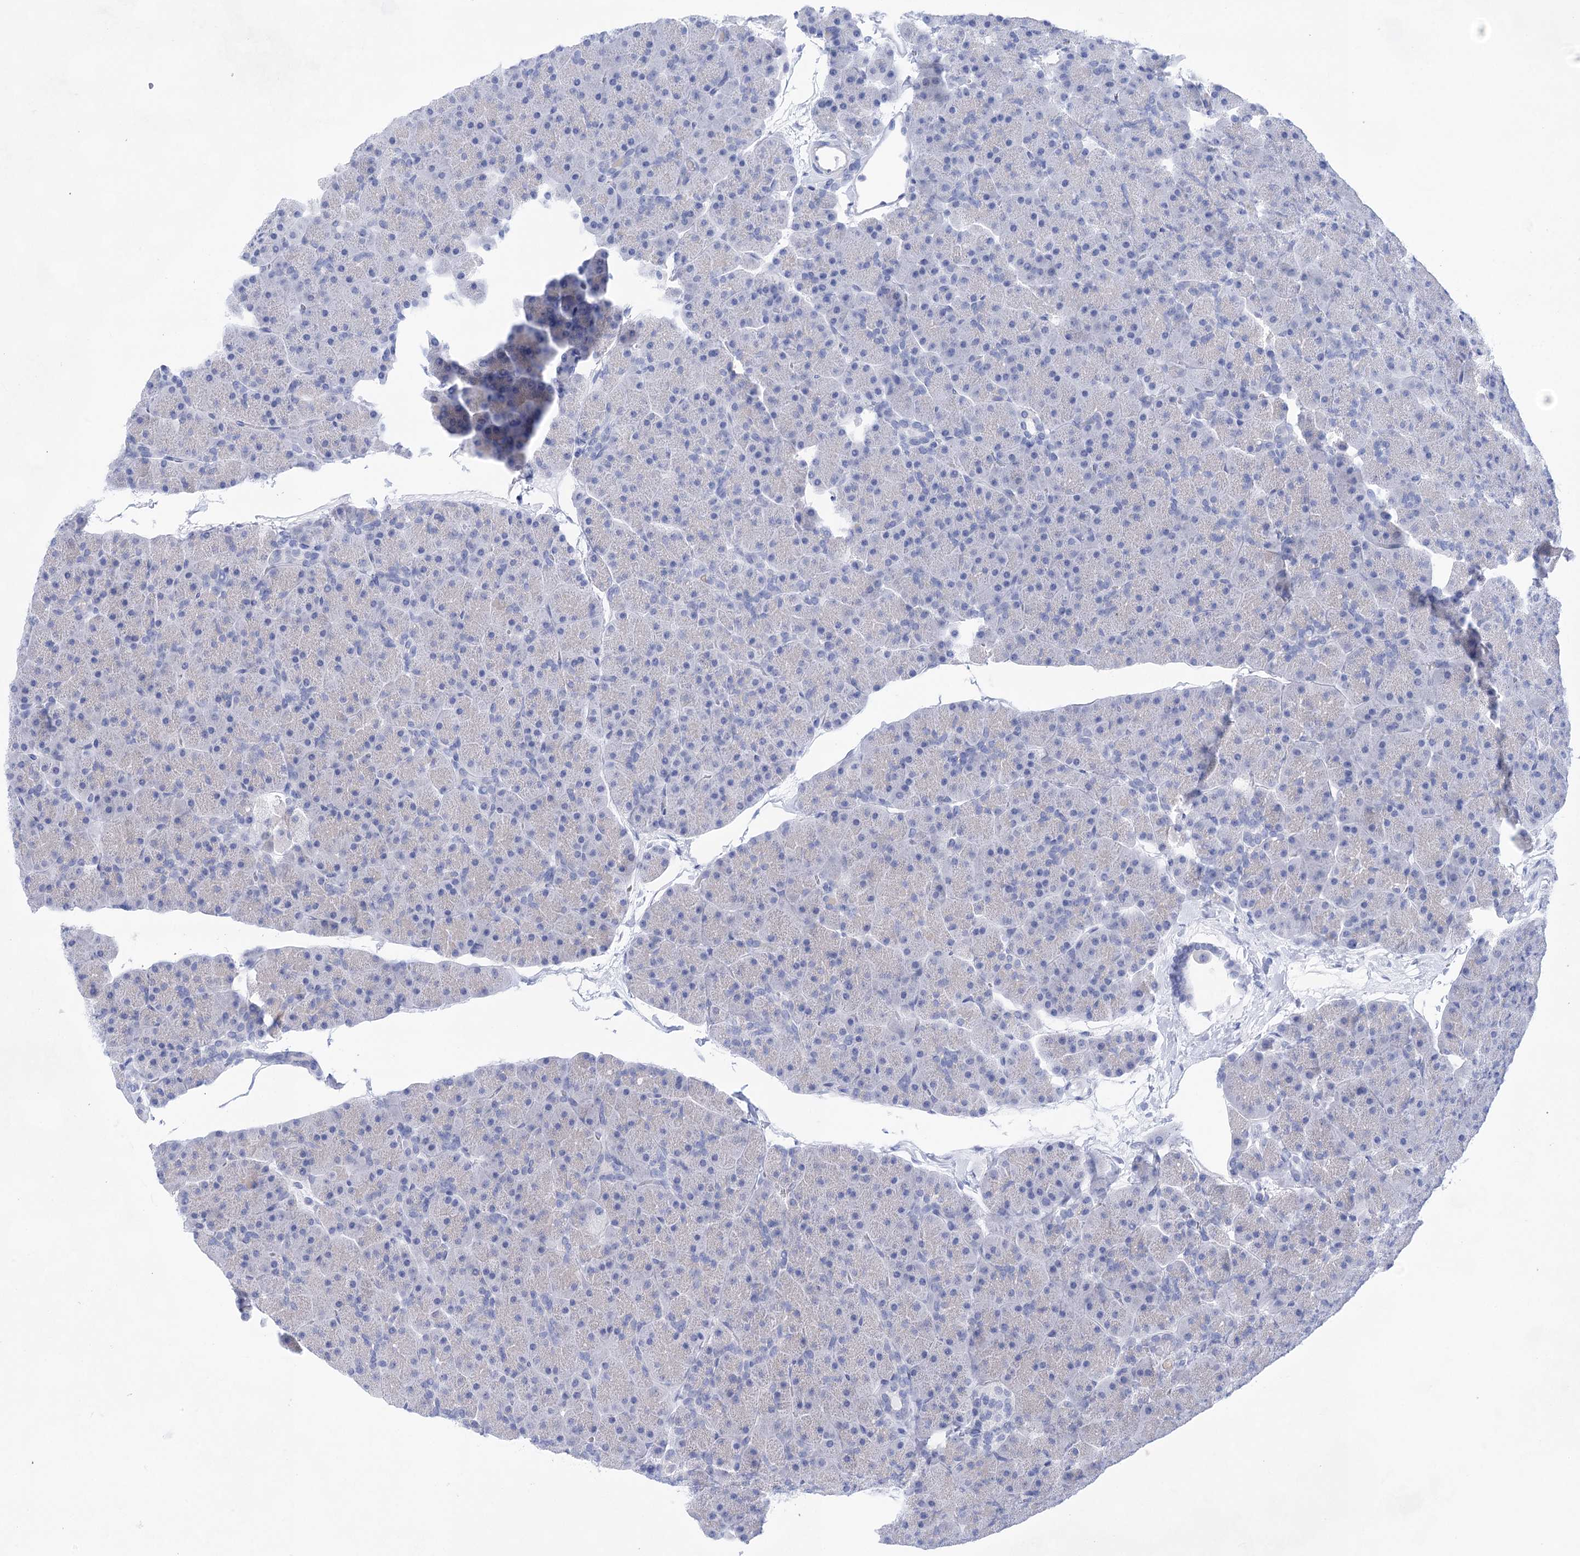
{"staining": {"intensity": "negative", "quantity": "none", "location": "none"}, "tissue": "pancreas", "cell_type": "Exocrine glandular cells", "image_type": "normal", "snomed": [{"axis": "morphology", "description": "Normal tissue, NOS"}, {"axis": "topography", "description": "Pancreas"}], "caption": "Human pancreas stained for a protein using IHC exhibits no staining in exocrine glandular cells.", "gene": "LALBA", "patient": {"sex": "male", "age": 36}}